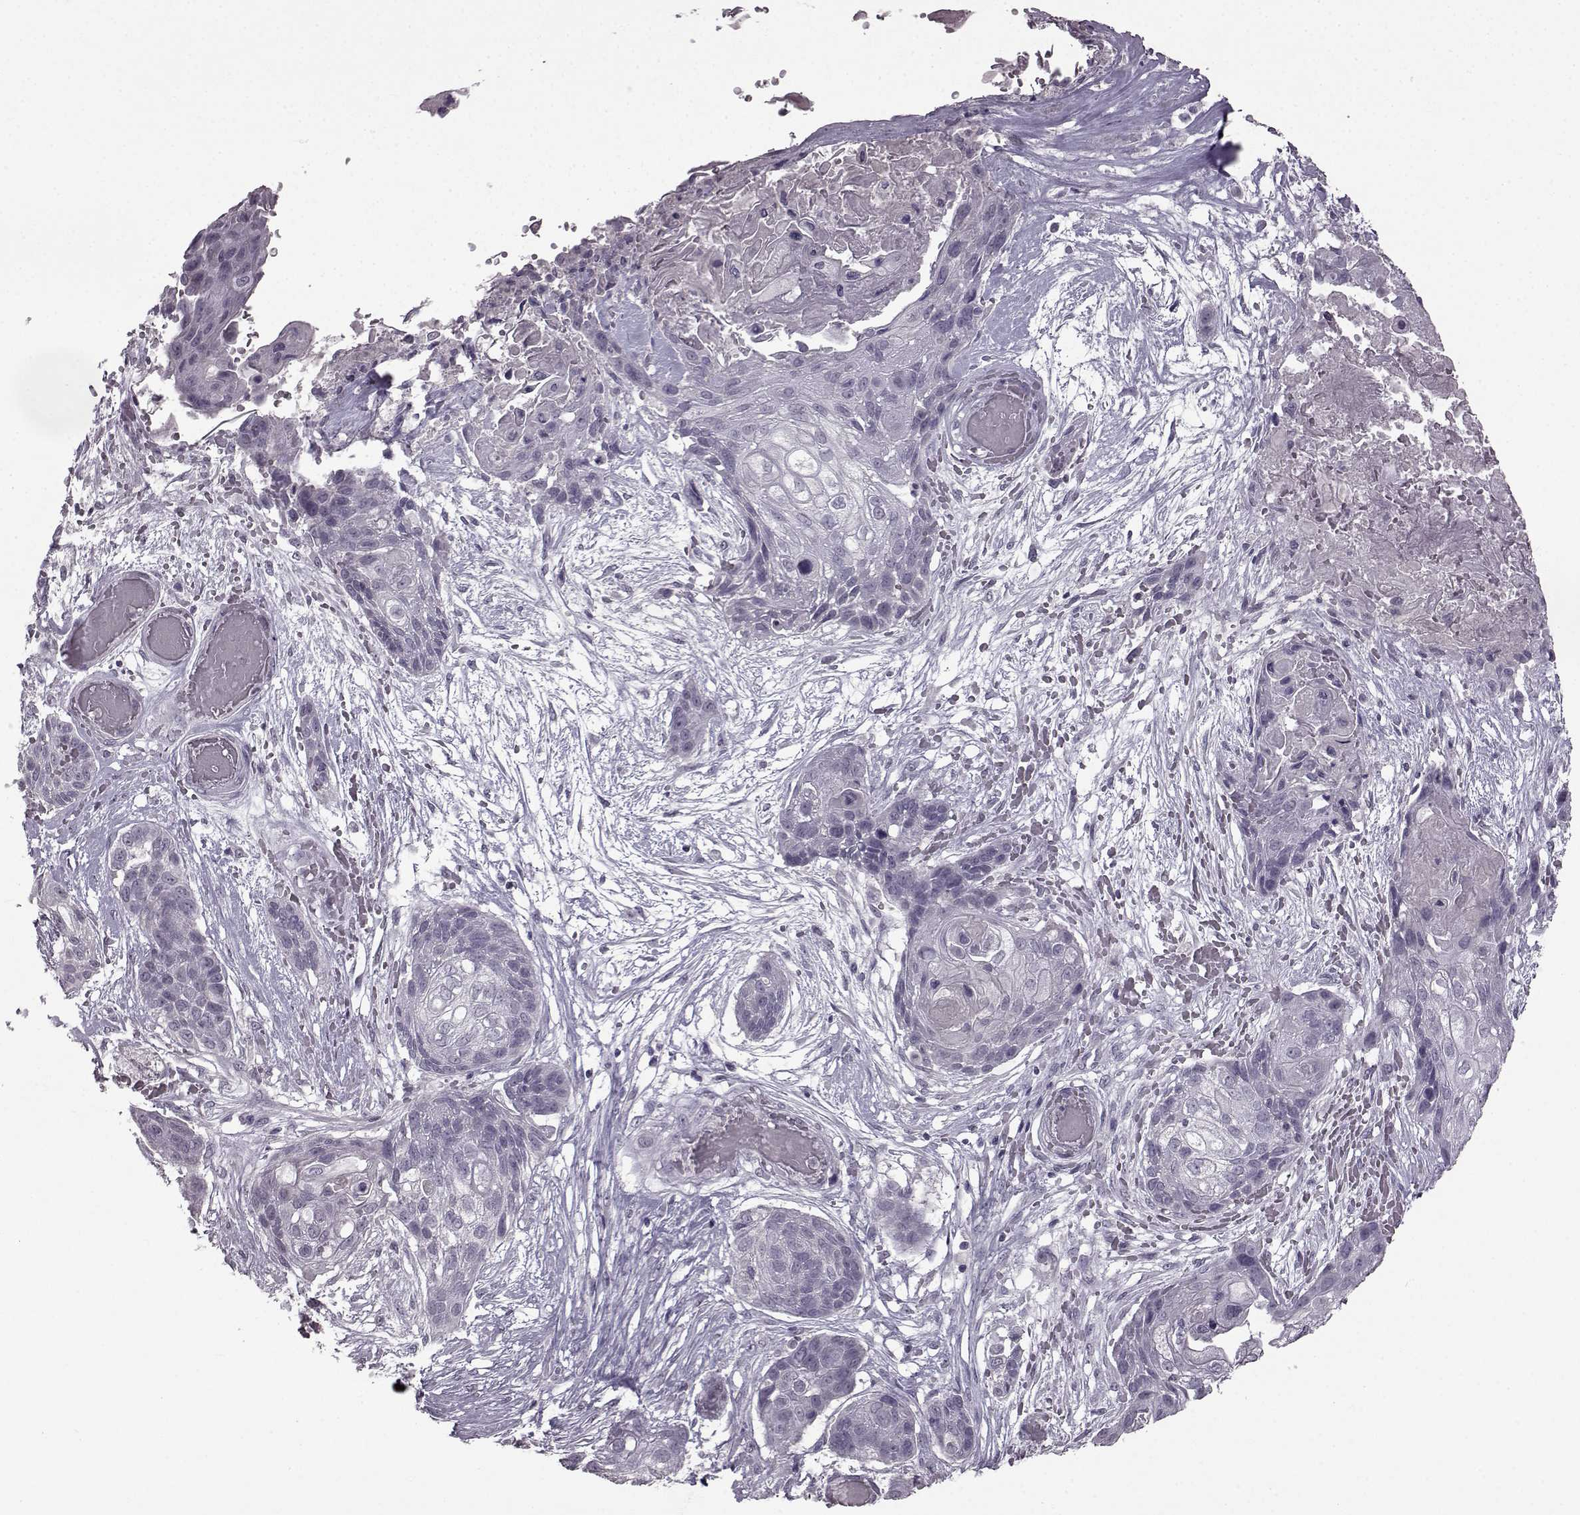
{"staining": {"intensity": "negative", "quantity": "none", "location": "none"}, "tissue": "lung cancer", "cell_type": "Tumor cells", "image_type": "cancer", "snomed": [{"axis": "morphology", "description": "Squamous cell carcinoma, NOS"}, {"axis": "topography", "description": "Lung"}], "caption": "Immunohistochemical staining of human lung squamous cell carcinoma displays no significant expression in tumor cells. (DAB immunohistochemistry visualized using brightfield microscopy, high magnification).", "gene": "LHB", "patient": {"sex": "male", "age": 69}}